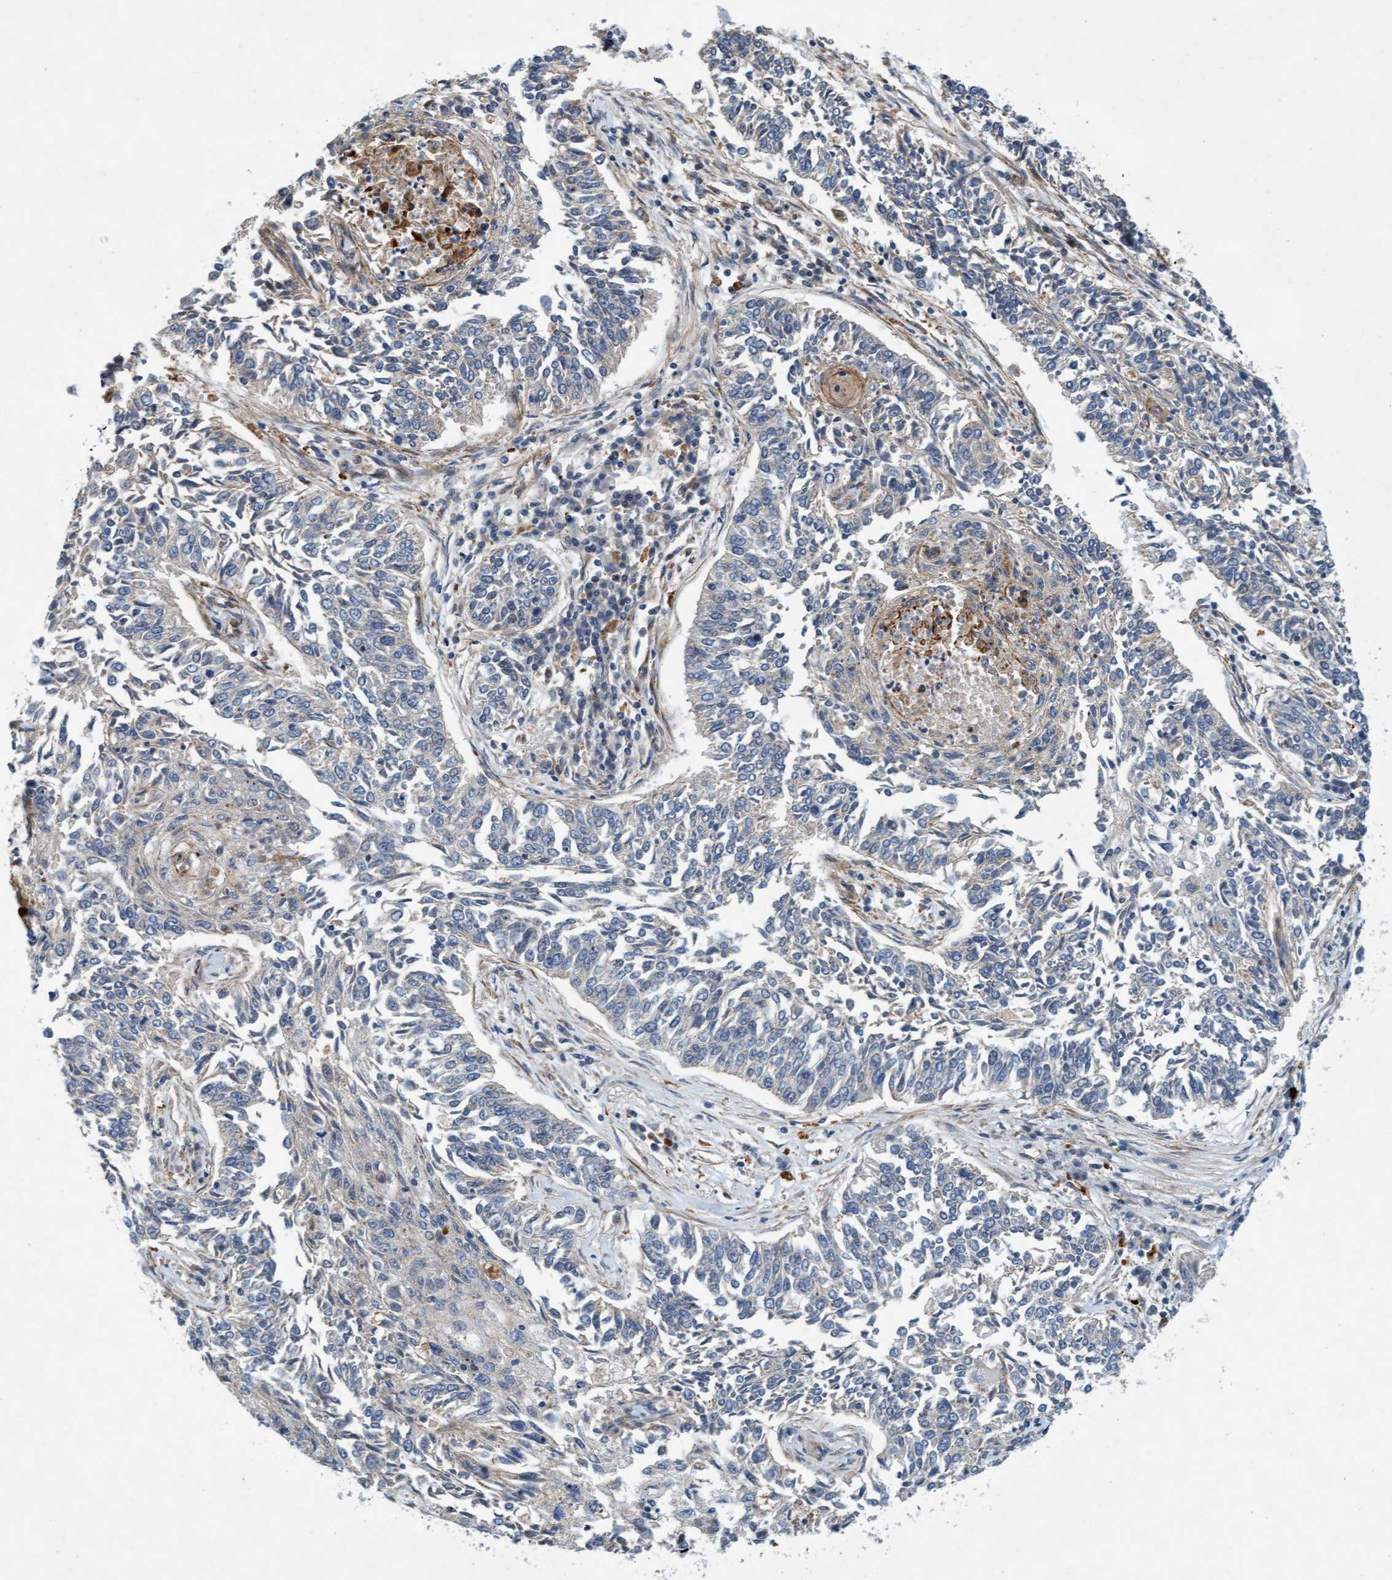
{"staining": {"intensity": "negative", "quantity": "none", "location": "none"}, "tissue": "lung cancer", "cell_type": "Tumor cells", "image_type": "cancer", "snomed": [{"axis": "morphology", "description": "Normal tissue, NOS"}, {"axis": "morphology", "description": "Squamous cell carcinoma, NOS"}, {"axis": "topography", "description": "Cartilage tissue"}, {"axis": "topography", "description": "Bronchus"}, {"axis": "topography", "description": "Lung"}], "caption": "DAB (3,3'-diaminobenzidine) immunohistochemical staining of human lung cancer (squamous cell carcinoma) displays no significant expression in tumor cells. The staining is performed using DAB brown chromogen with nuclei counter-stained in using hematoxylin.", "gene": "TMEM70", "patient": {"sex": "female", "age": 49}}